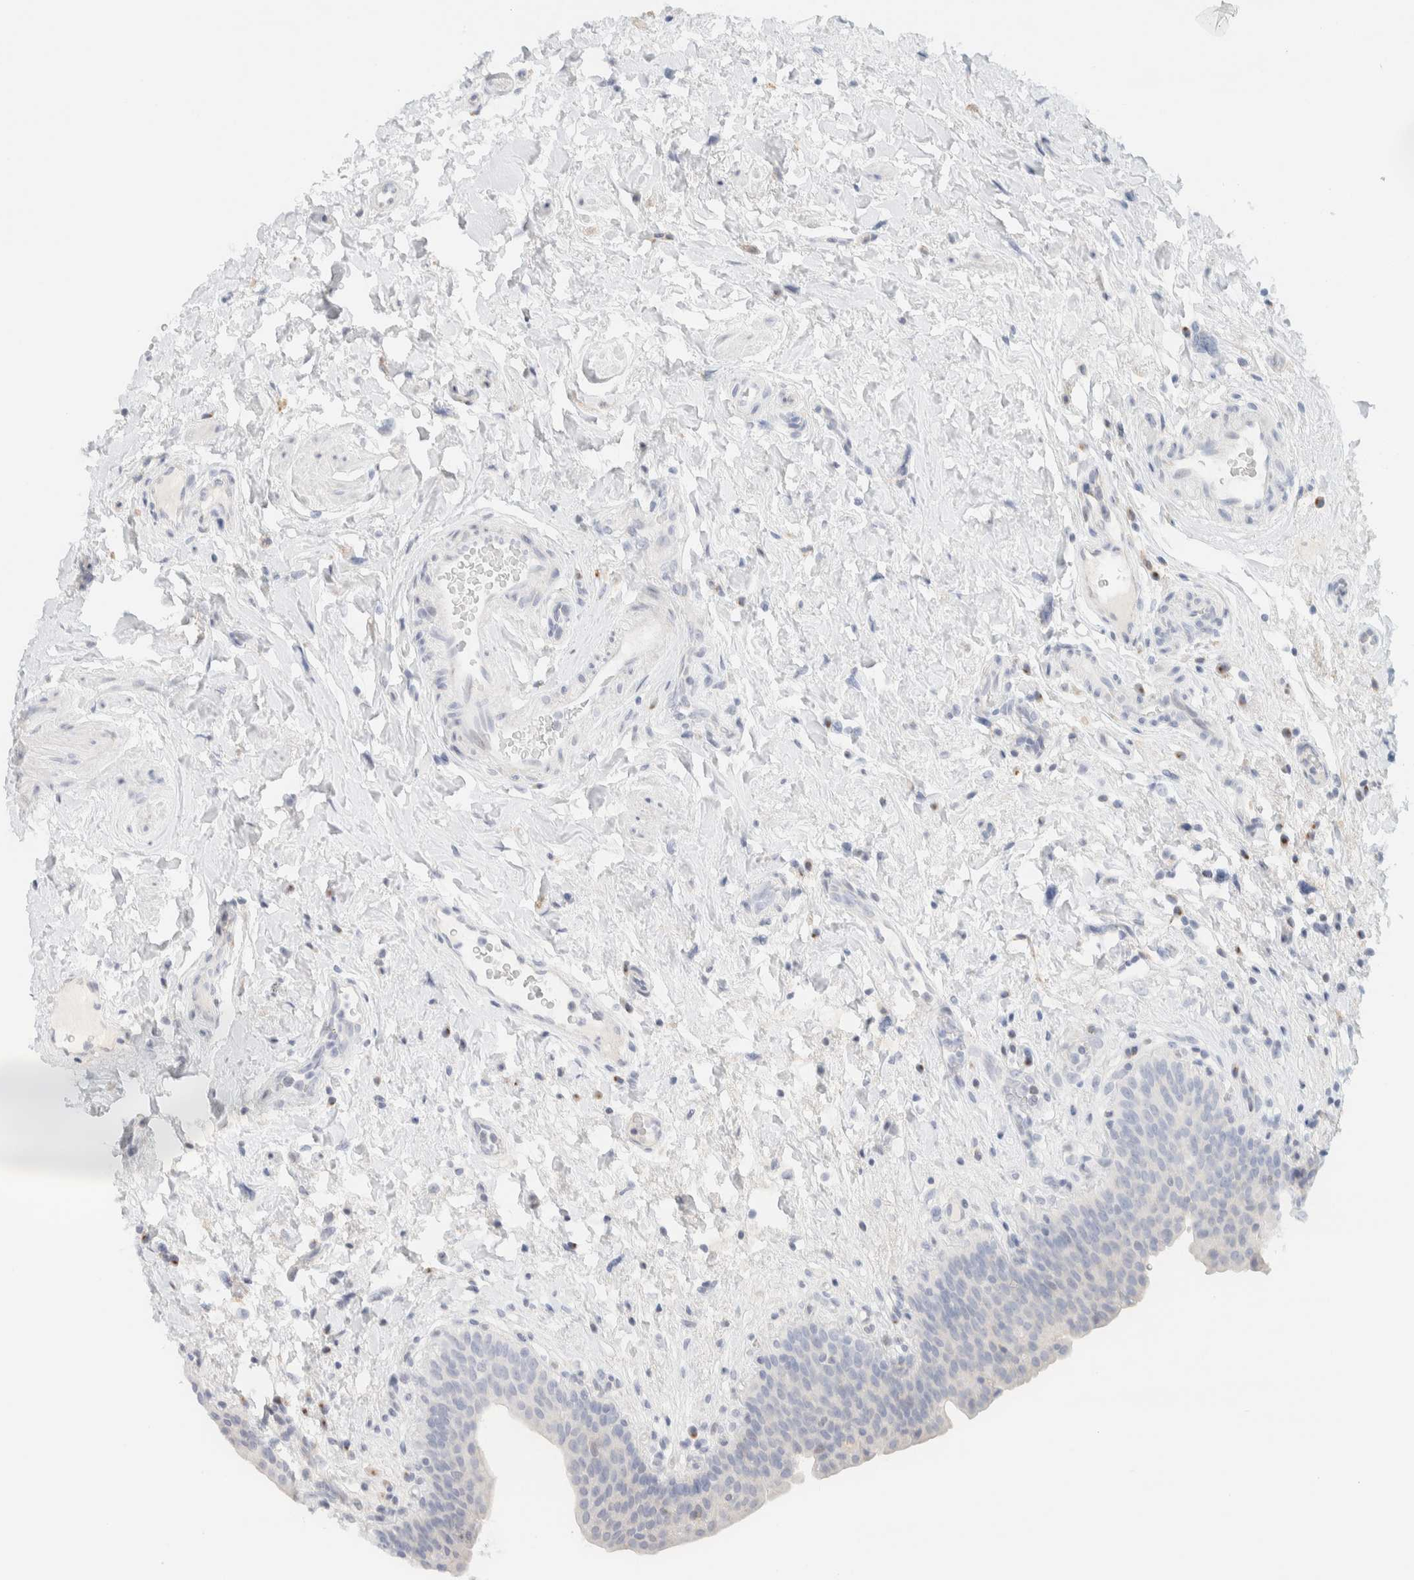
{"staining": {"intensity": "negative", "quantity": "none", "location": "none"}, "tissue": "urinary bladder", "cell_type": "Urothelial cells", "image_type": "normal", "snomed": [{"axis": "morphology", "description": "Normal tissue, NOS"}, {"axis": "topography", "description": "Urinary bladder"}], "caption": "Protein analysis of unremarkable urinary bladder demonstrates no significant expression in urothelial cells. (IHC, brightfield microscopy, high magnification).", "gene": "SPNS3", "patient": {"sex": "male", "age": 83}}